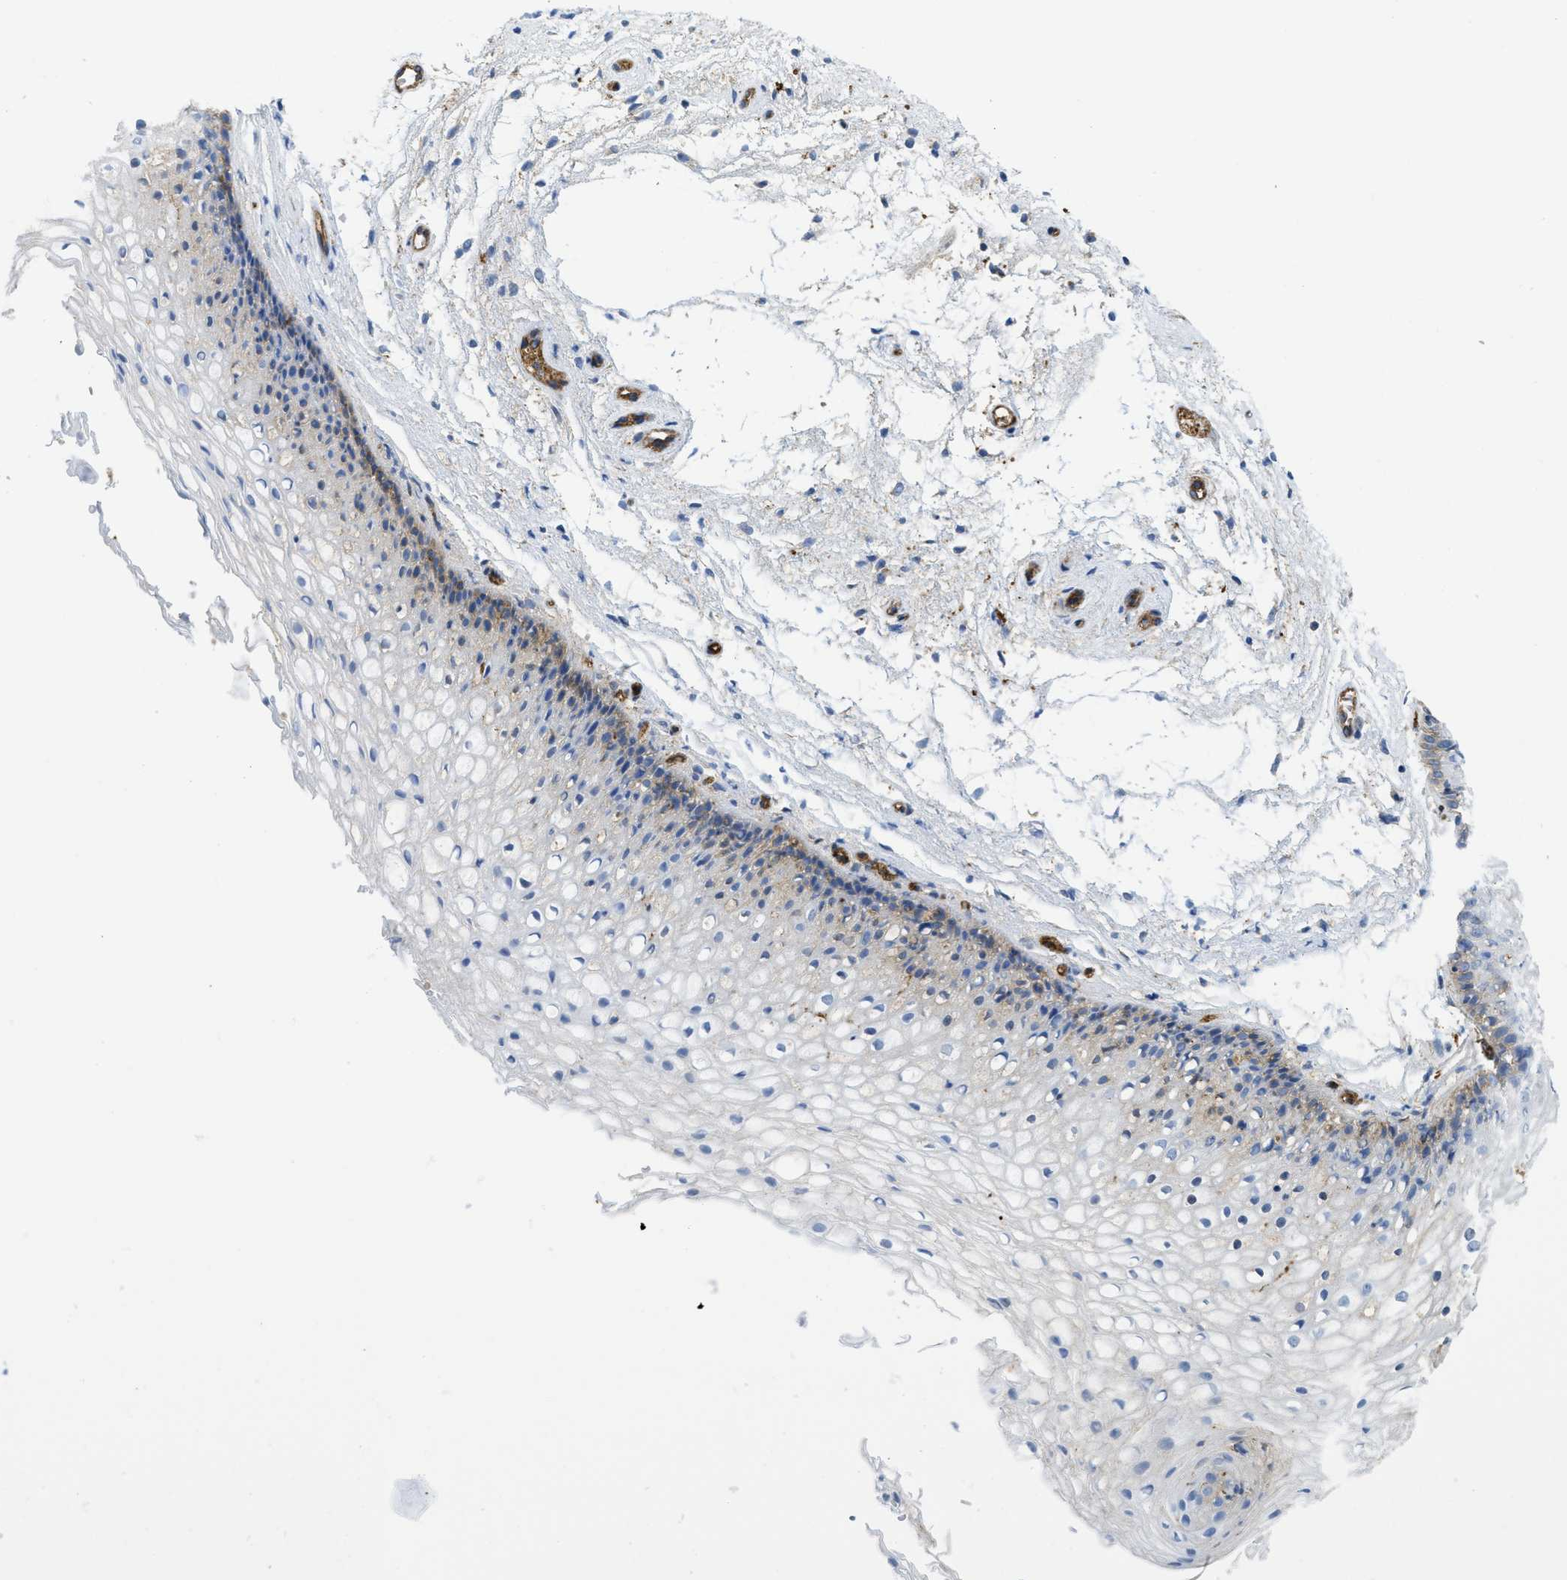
{"staining": {"intensity": "weak", "quantity": "<25%", "location": "cytoplasmic/membranous"}, "tissue": "vagina", "cell_type": "Squamous epithelial cells", "image_type": "normal", "snomed": [{"axis": "morphology", "description": "Normal tissue, NOS"}, {"axis": "topography", "description": "Vagina"}], "caption": "An immunohistochemistry (IHC) micrograph of unremarkable vagina is shown. There is no staining in squamous epithelial cells of vagina.", "gene": "HIP1", "patient": {"sex": "female", "age": 34}}